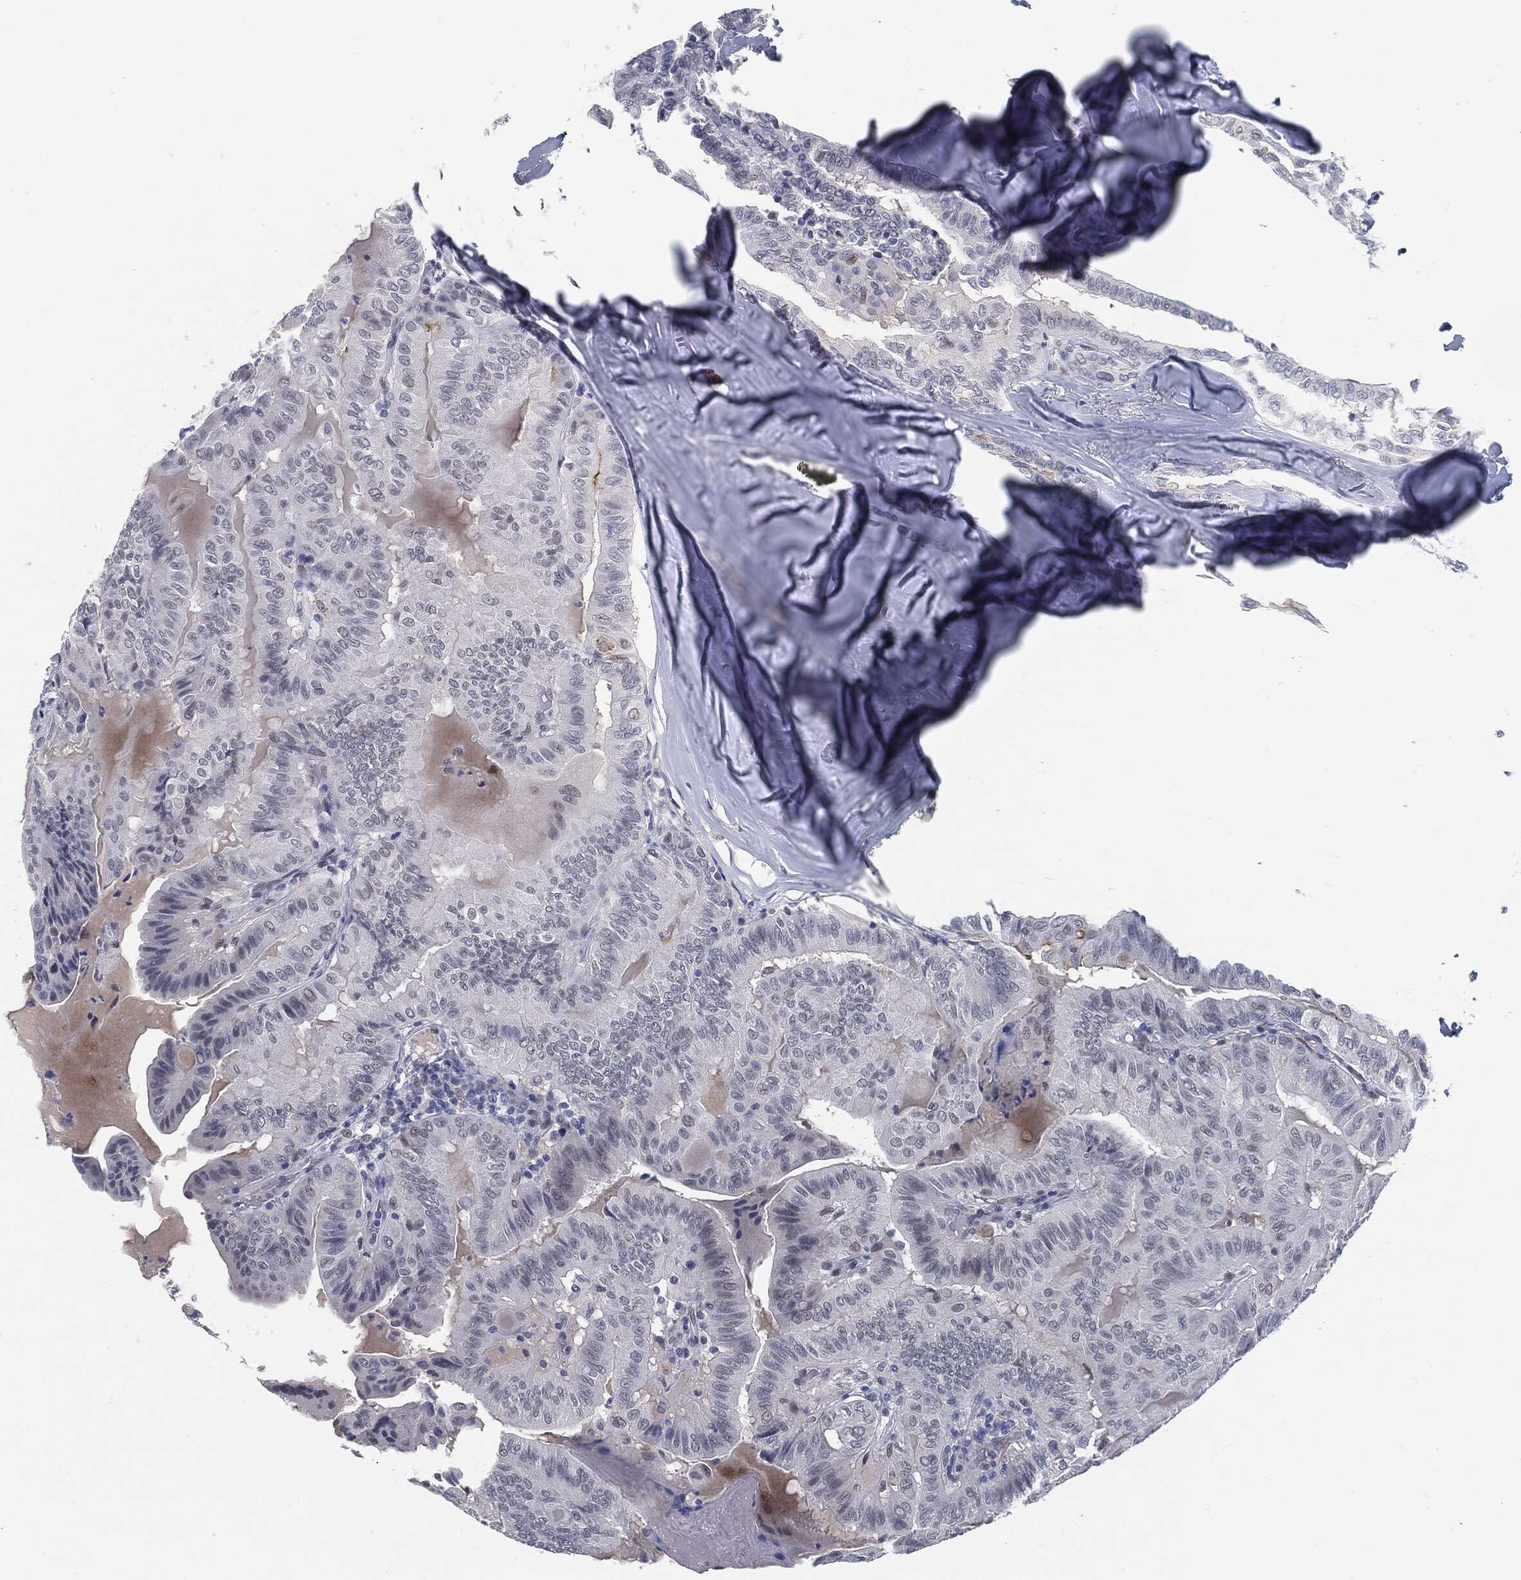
{"staining": {"intensity": "negative", "quantity": "none", "location": "none"}, "tissue": "thyroid cancer", "cell_type": "Tumor cells", "image_type": "cancer", "snomed": [{"axis": "morphology", "description": "Papillary adenocarcinoma, NOS"}, {"axis": "topography", "description": "Thyroid gland"}], "caption": "Tumor cells show no significant protein expression in thyroid cancer (papillary adenocarcinoma).", "gene": "PROM1", "patient": {"sex": "female", "age": 68}}